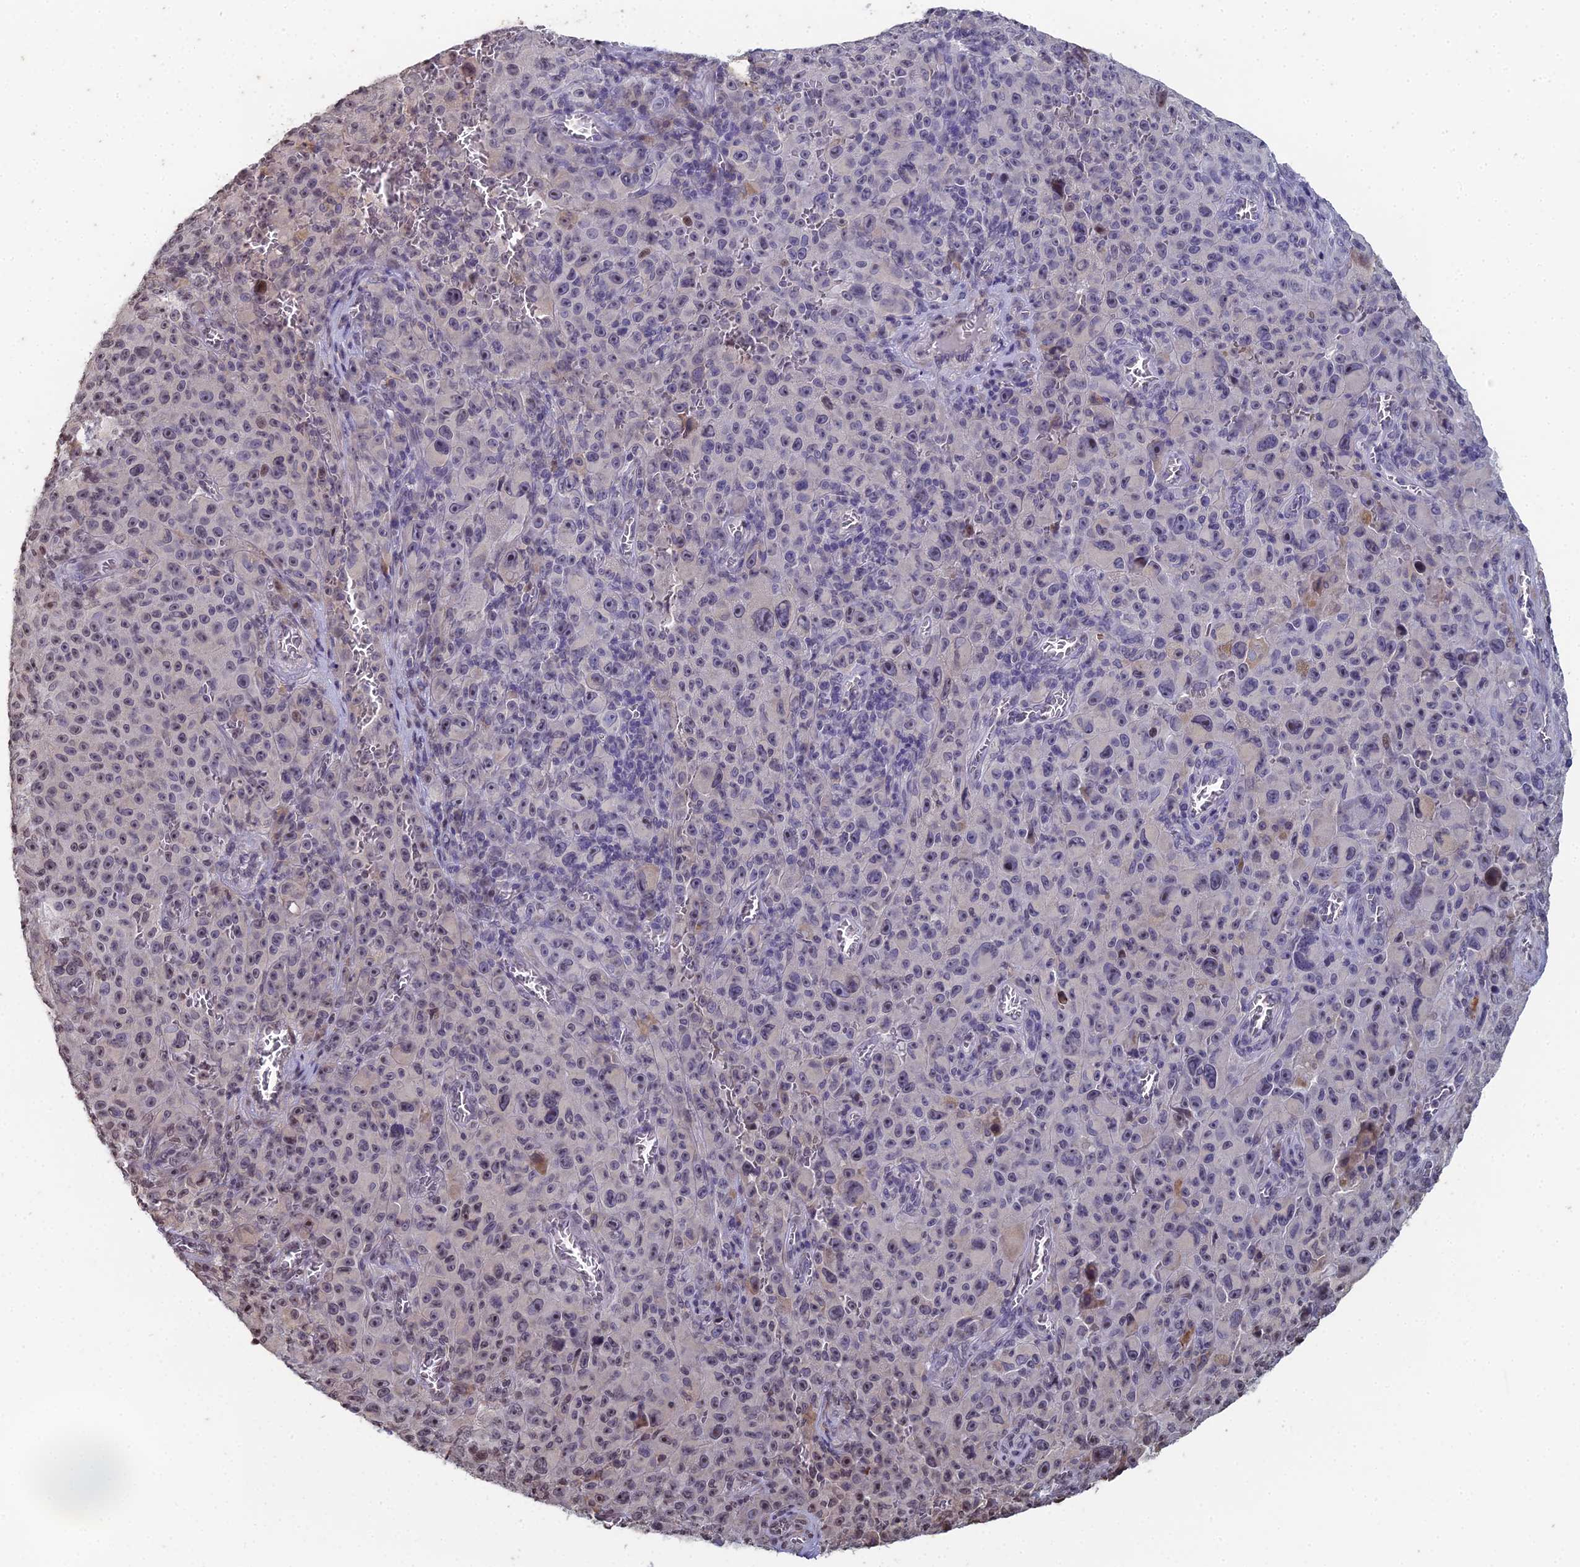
{"staining": {"intensity": "negative", "quantity": "none", "location": "none"}, "tissue": "melanoma", "cell_type": "Tumor cells", "image_type": "cancer", "snomed": [{"axis": "morphology", "description": "Malignant melanoma, NOS"}, {"axis": "topography", "description": "Skin"}], "caption": "IHC micrograph of neoplastic tissue: human malignant melanoma stained with DAB reveals no significant protein expression in tumor cells. The staining is performed using DAB brown chromogen with nuclei counter-stained in using hematoxylin.", "gene": "PRR22", "patient": {"sex": "female", "age": 82}}